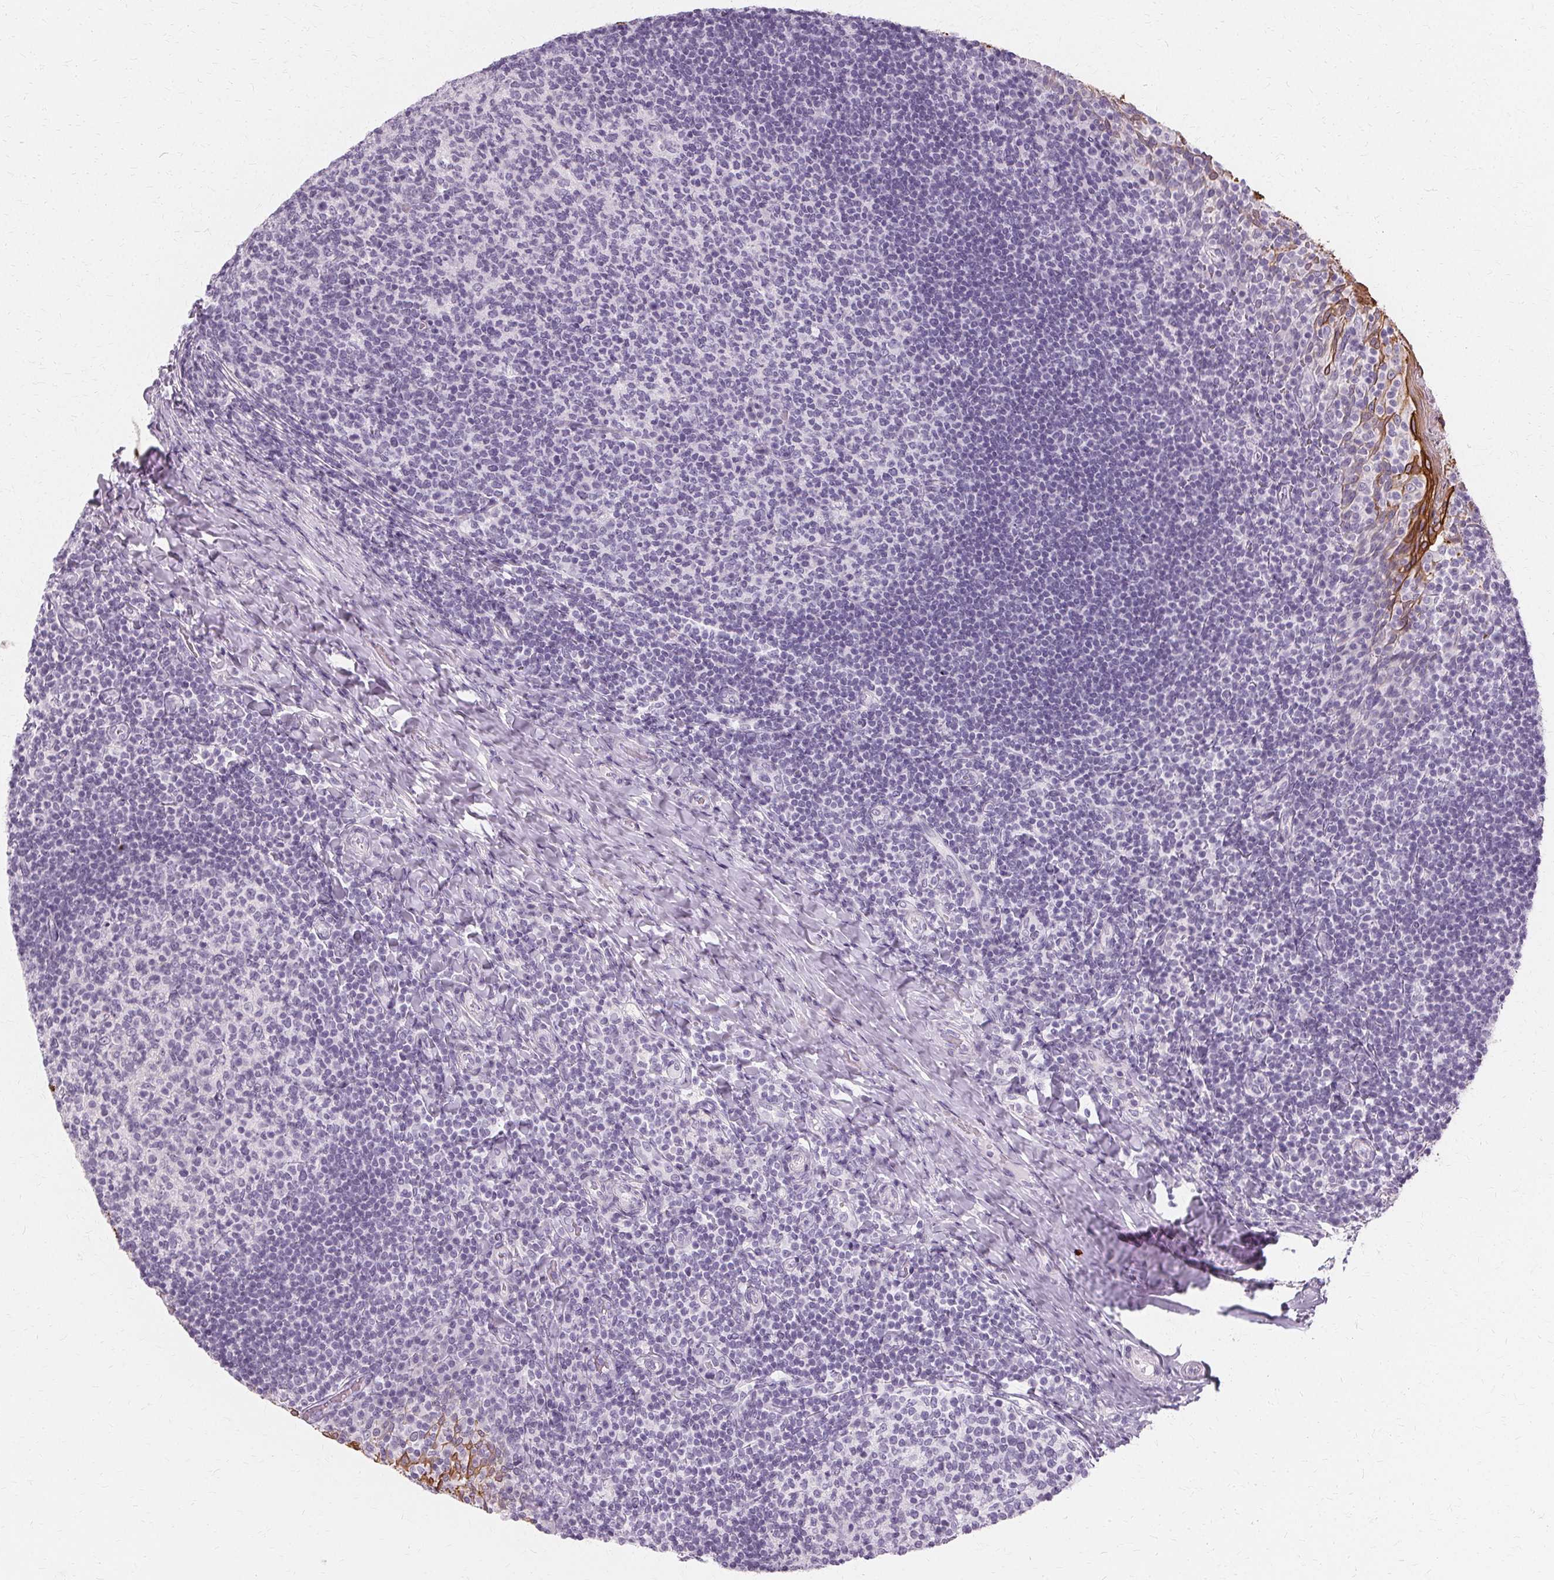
{"staining": {"intensity": "negative", "quantity": "none", "location": "none"}, "tissue": "tonsil", "cell_type": "Germinal center cells", "image_type": "normal", "snomed": [{"axis": "morphology", "description": "Normal tissue, NOS"}, {"axis": "topography", "description": "Tonsil"}], "caption": "The image exhibits no significant positivity in germinal center cells of tonsil. (Immunohistochemistry (ihc), brightfield microscopy, high magnification).", "gene": "KRT6A", "patient": {"sex": "female", "age": 10}}